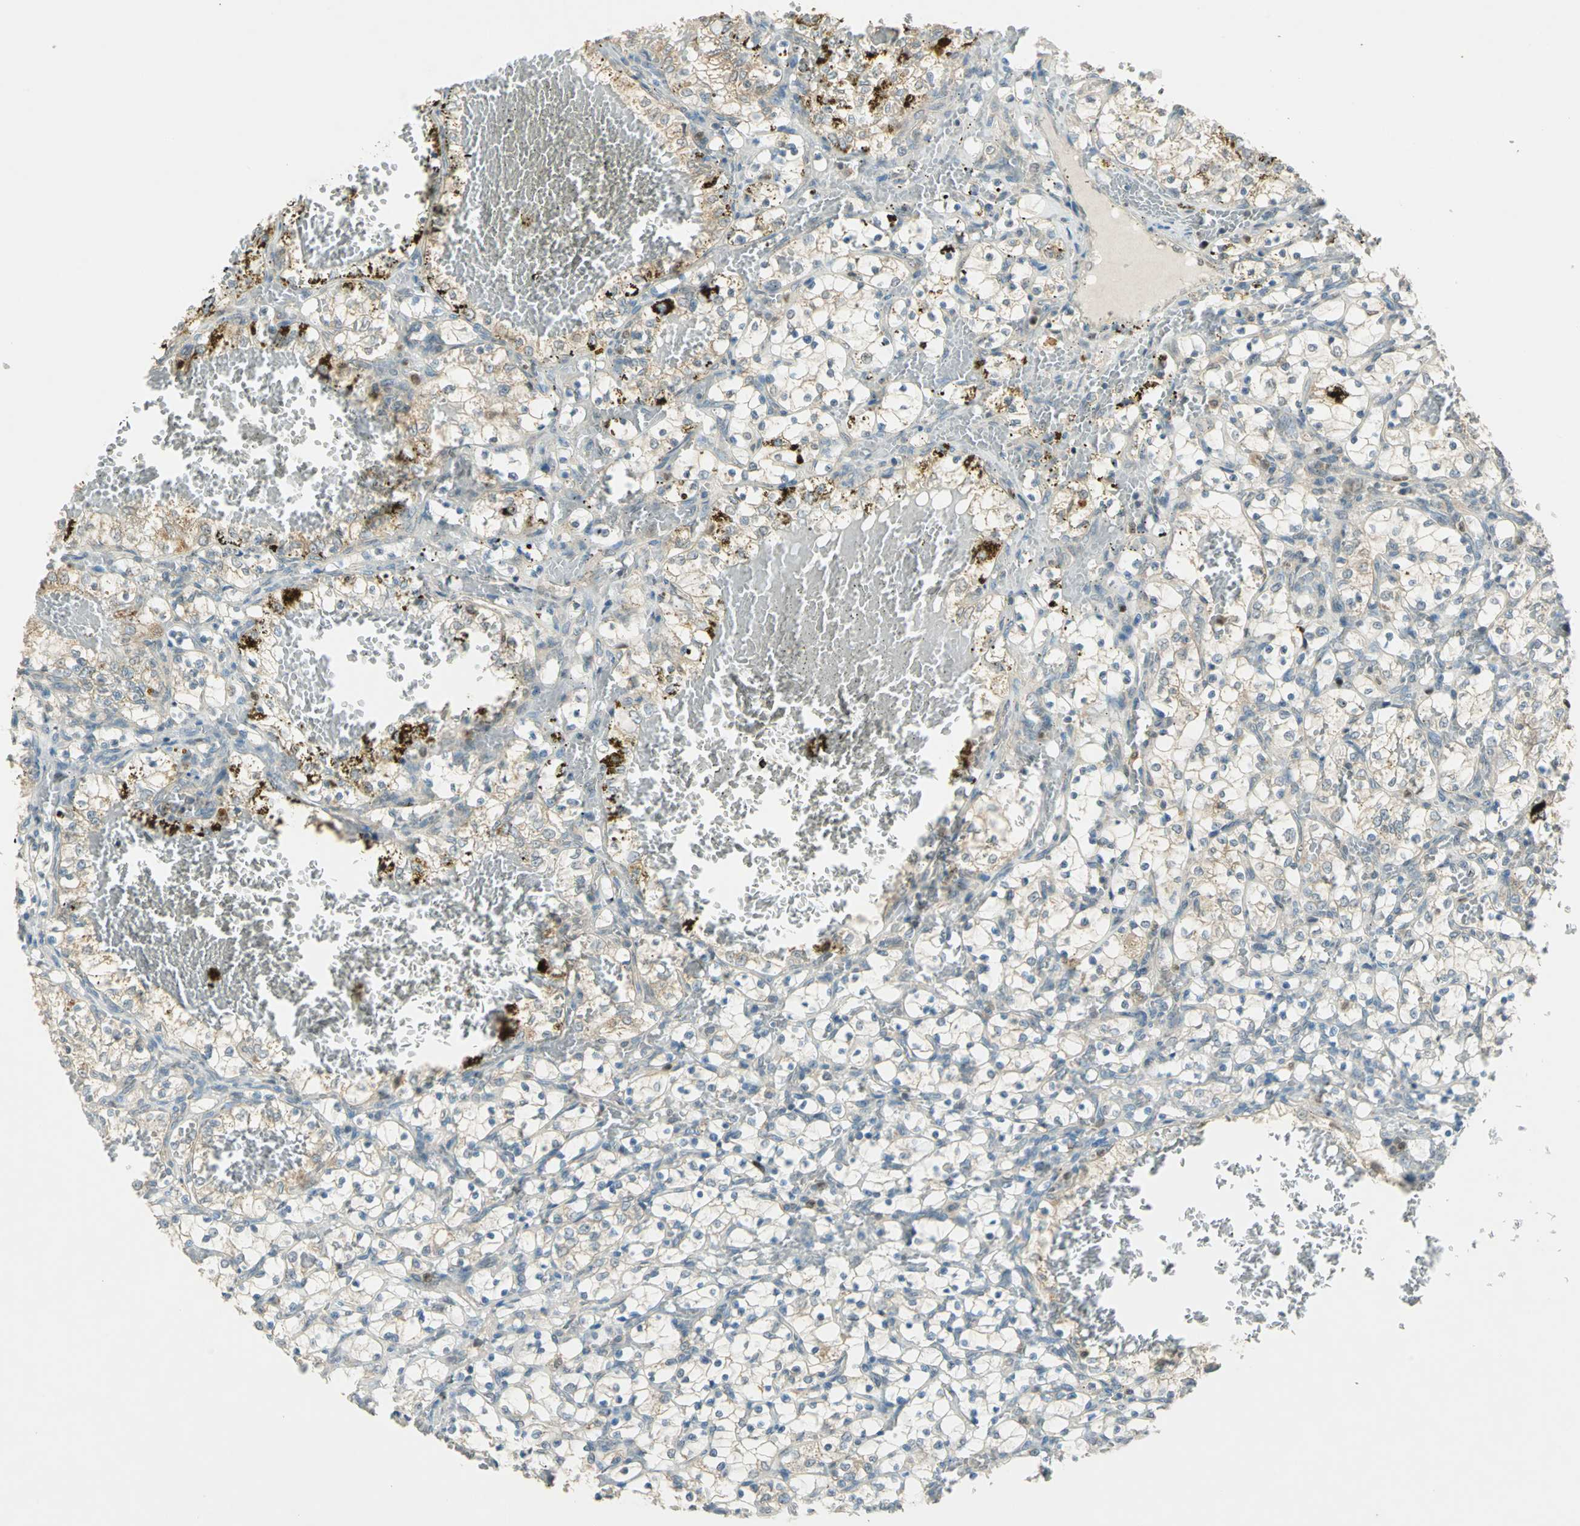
{"staining": {"intensity": "weak", "quantity": "<25%", "location": "cytoplasmic/membranous"}, "tissue": "renal cancer", "cell_type": "Tumor cells", "image_type": "cancer", "snomed": [{"axis": "morphology", "description": "Adenocarcinoma, NOS"}, {"axis": "topography", "description": "Kidney"}], "caption": "Immunohistochemistry photomicrograph of human renal cancer stained for a protein (brown), which displays no staining in tumor cells.", "gene": "BIRC2", "patient": {"sex": "female", "age": 69}}